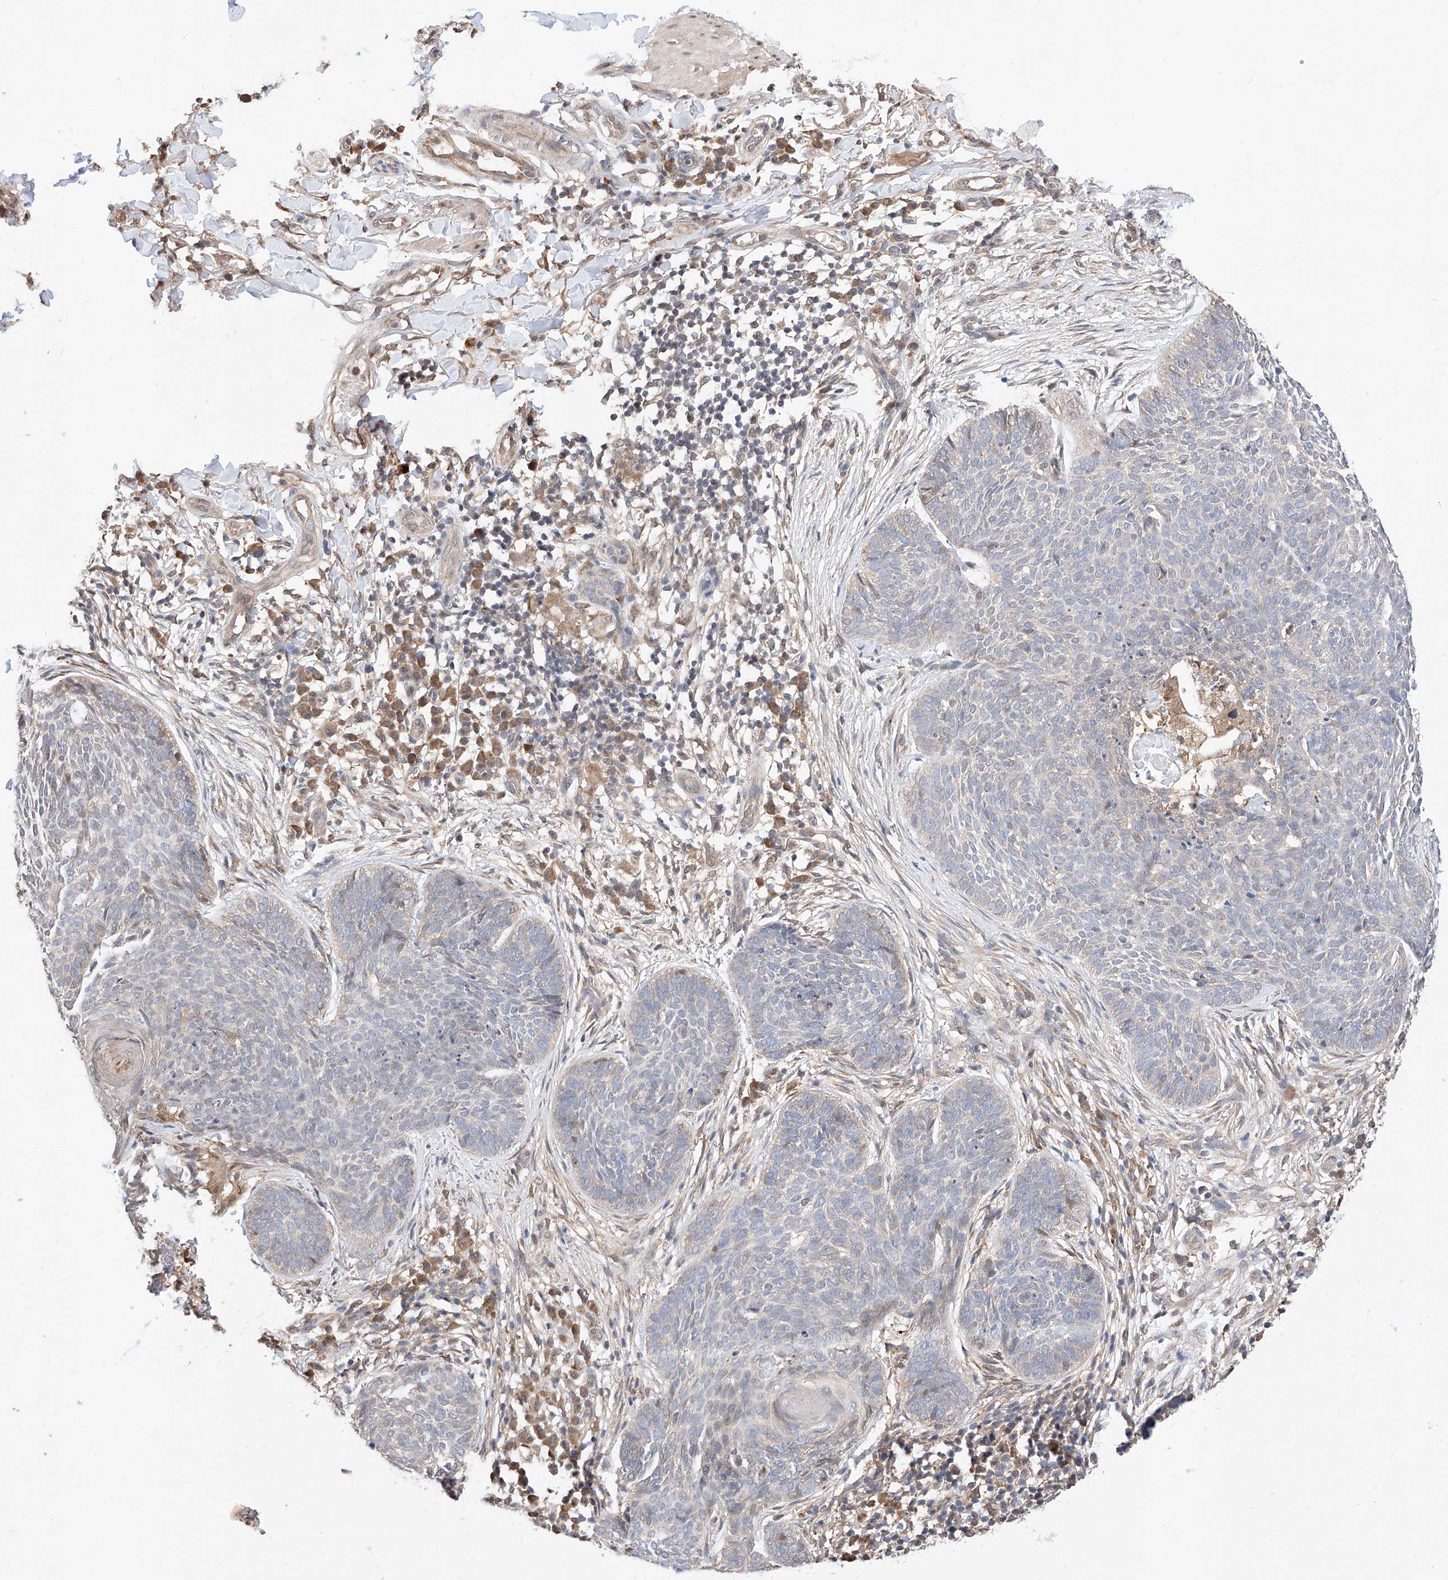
{"staining": {"intensity": "negative", "quantity": "none", "location": "none"}, "tissue": "skin cancer", "cell_type": "Tumor cells", "image_type": "cancer", "snomed": [{"axis": "morphology", "description": "Basal cell carcinoma"}, {"axis": "topography", "description": "Skin"}], "caption": "The immunohistochemistry (IHC) histopathology image has no significant staining in tumor cells of skin cancer (basal cell carcinoma) tissue.", "gene": "ZSCAN4", "patient": {"sex": "female", "age": 64}}